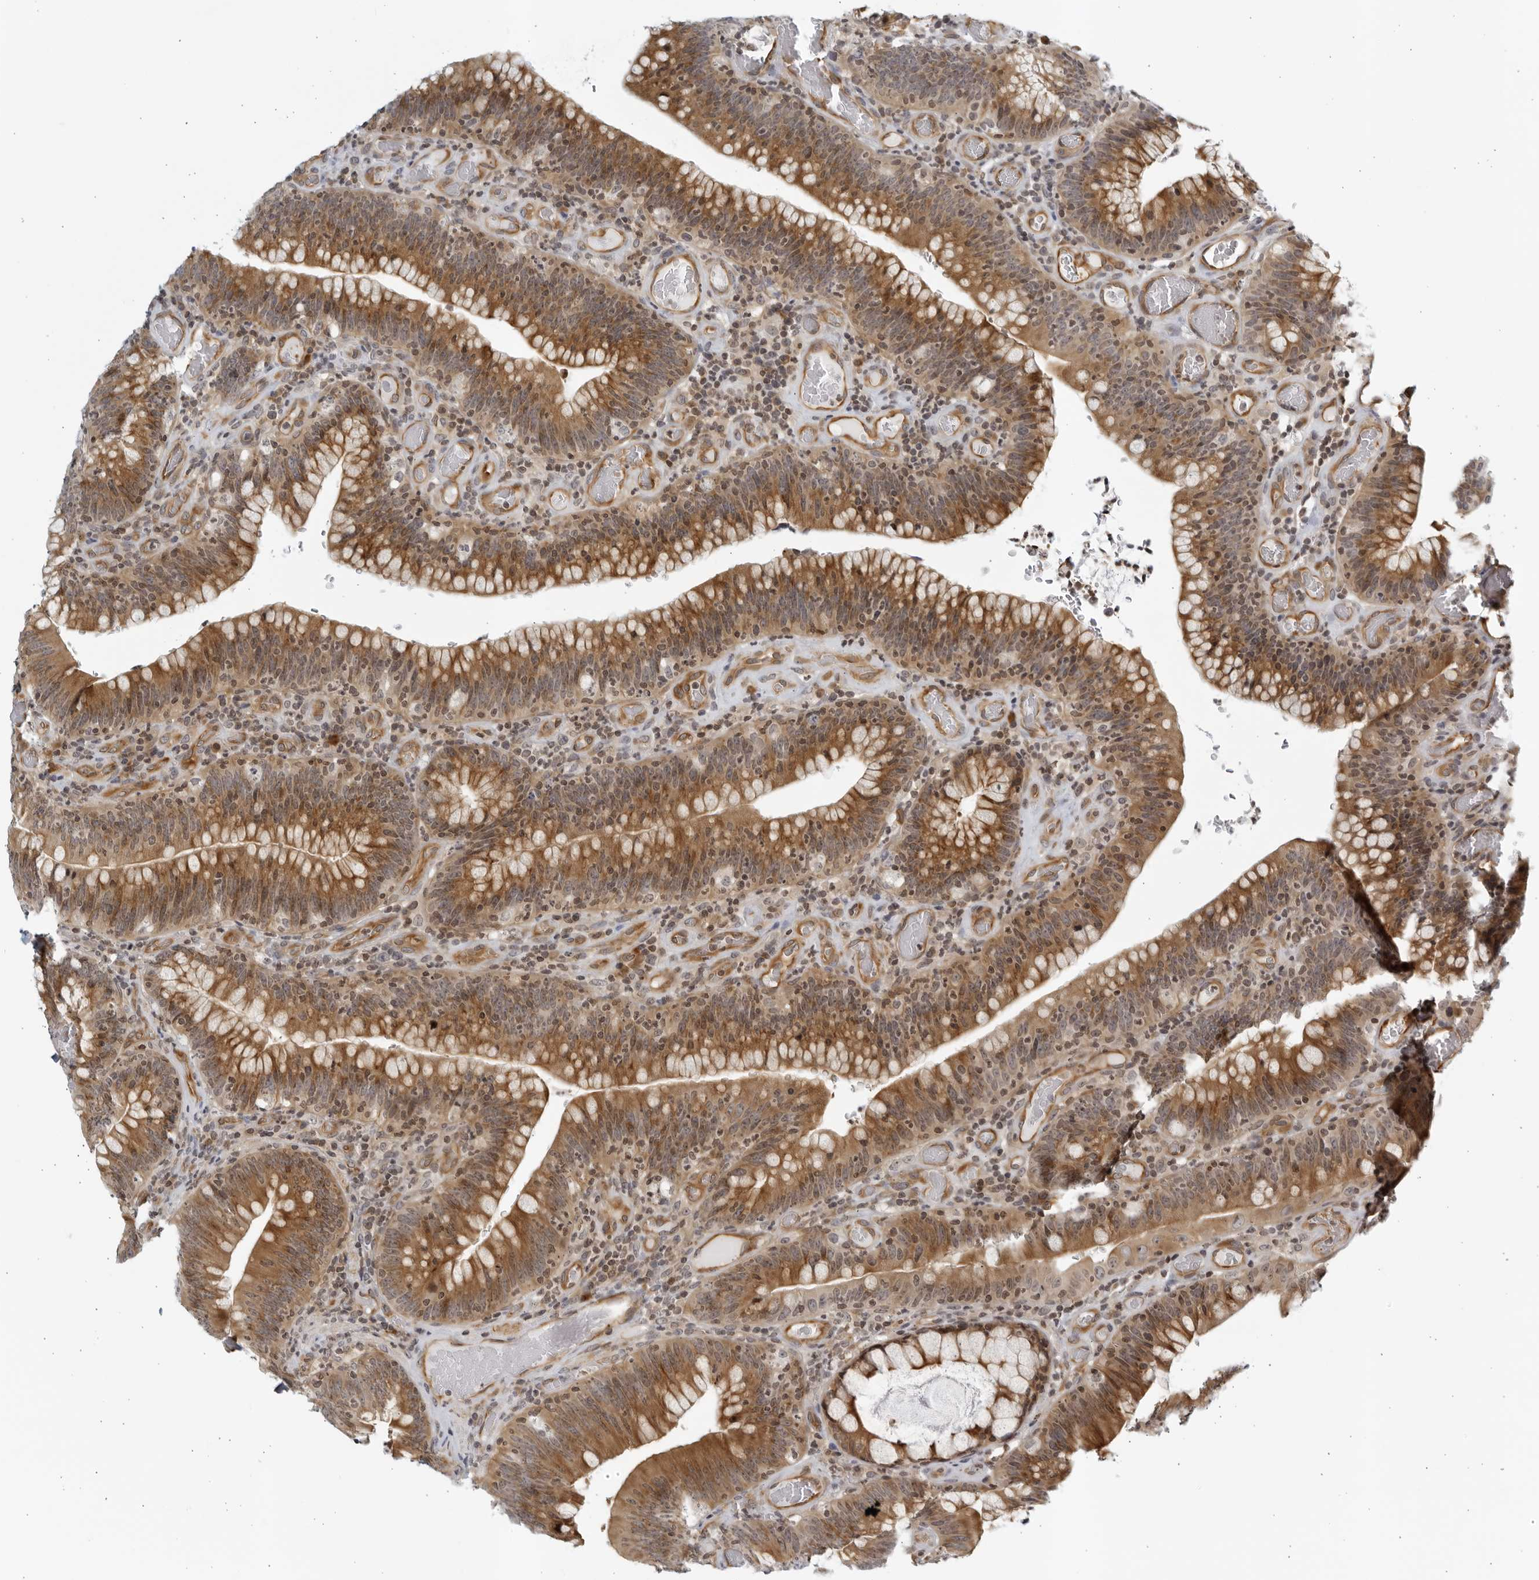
{"staining": {"intensity": "moderate", "quantity": ">75%", "location": "cytoplasmic/membranous"}, "tissue": "colorectal cancer", "cell_type": "Tumor cells", "image_type": "cancer", "snomed": [{"axis": "morphology", "description": "Normal tissue, NOS"}, {"axis": "topography", "description": "Colon"}], "caption": "Approximately >75% of tumor cells in colorectal cancer exhibit moderate cytoplasmic/membranous protein expression as visualized by brown immunohistochemical staining.", "gene": "SERTAD4", "patient": {"sex": "female", "age": 82}}